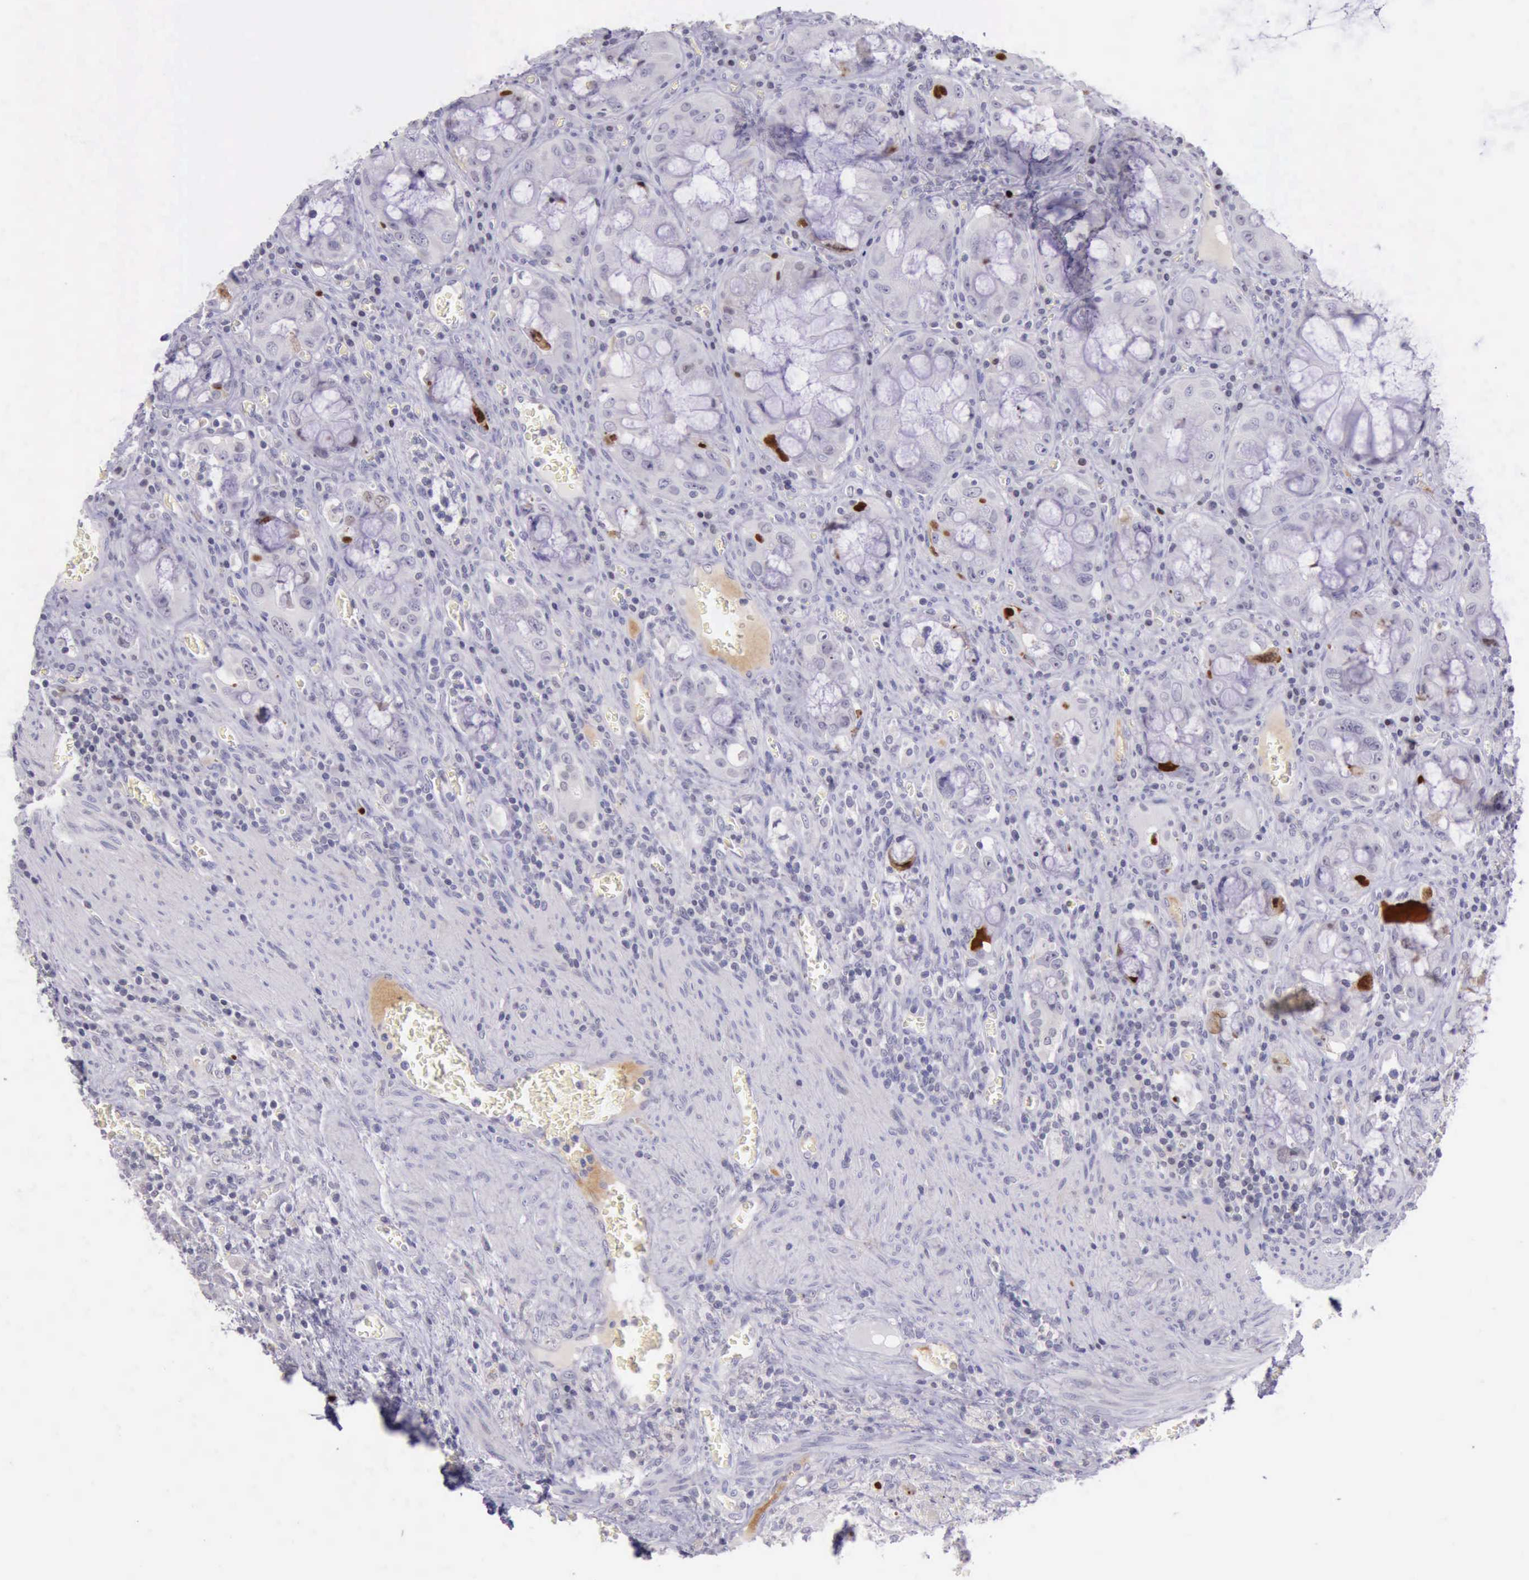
{"staining": {"intensity": "strong", "quantity": "<25%", "location": "nuclear"}, "tissue": "colorectal cancer", "cell_type": "Tumor cells", "image_type": "cancer", "snomed": [{"axis": "morphology", "description": "Adenocarcinoma, NOS"}, {"axis": "topography", "description": "Rectum"}], "caption": "Human colorectal cancer (adenocarcinoma) stained with a protein marker exhibits strong staining in tumor cells.", "gene": "PARP1", "patient": {"sex": "male", "age": 70}}